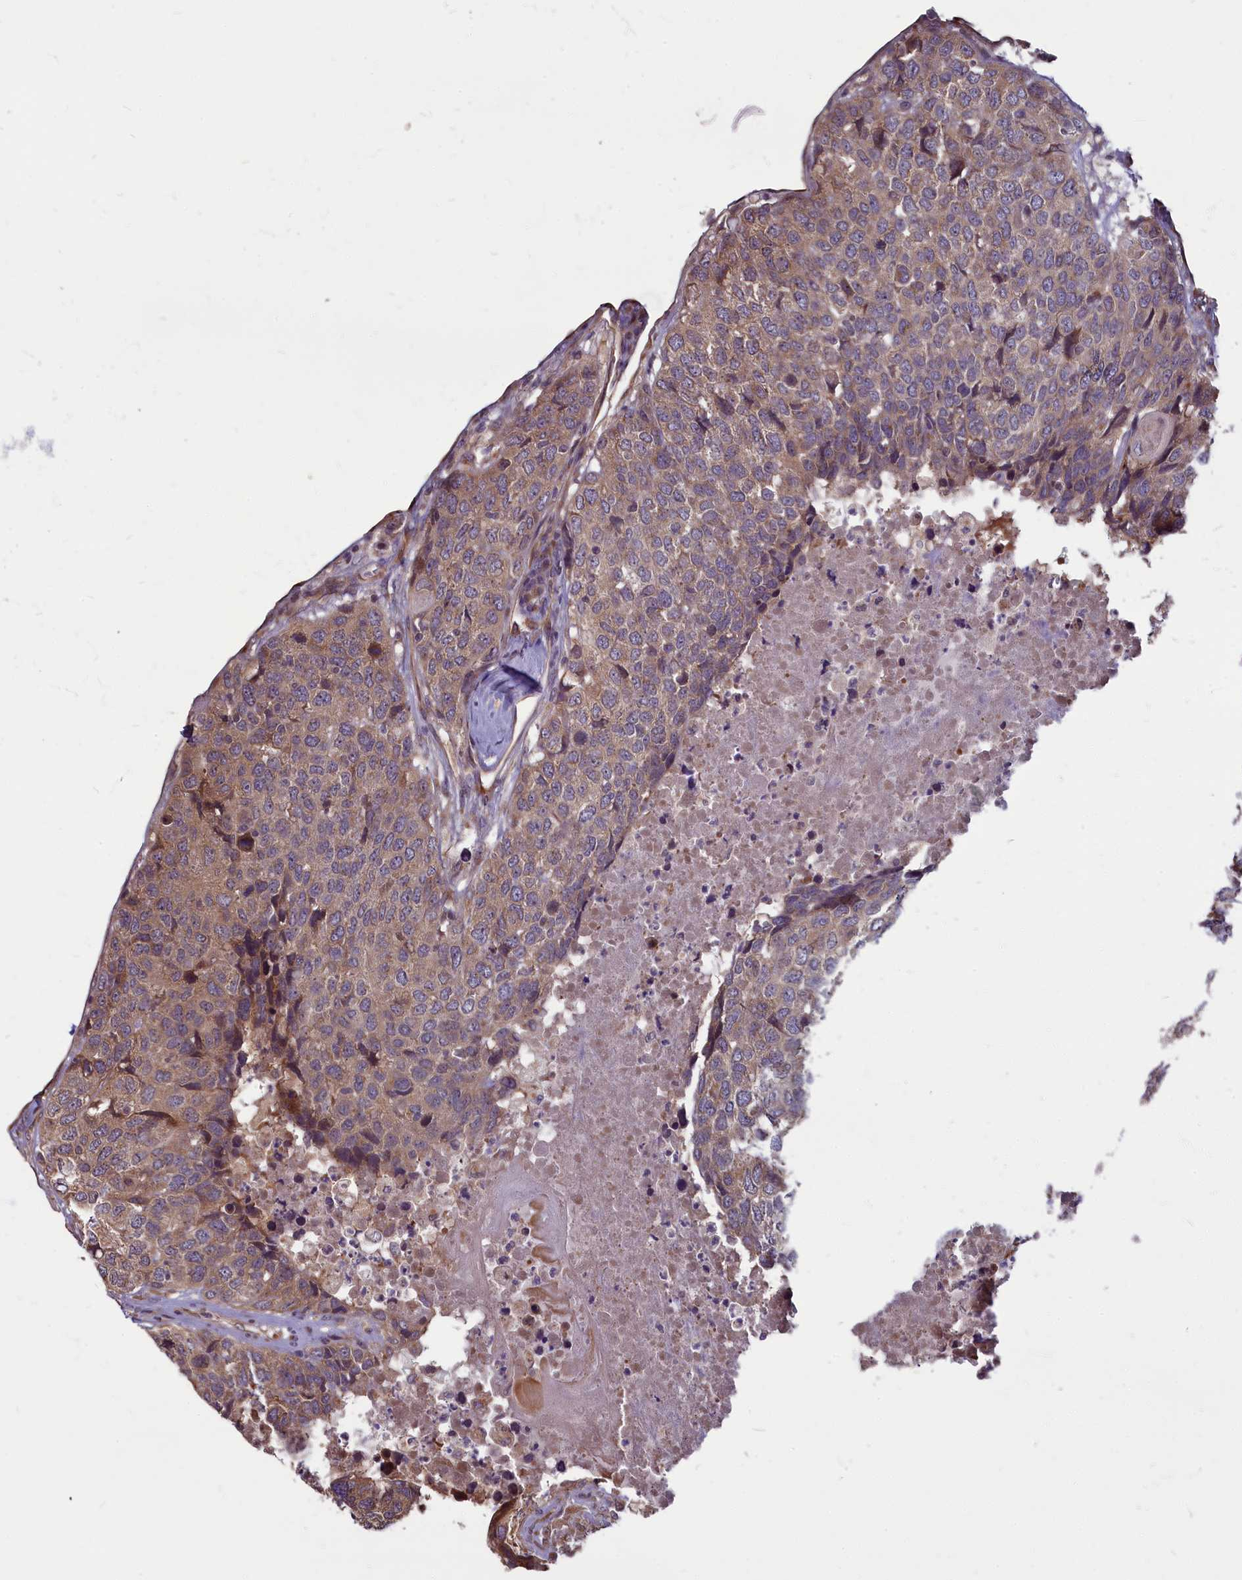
{"staining": {"intensity": "moderate", "quantity": ">75%", "location": "cytoplasmic/membranous"}, "tissue": "head and neck cancer", "cell_type": "Tumor cells", "image_type": "cancer", "snomed": [{"axis": "morphology", "description": "Squamous cell carcinoma, NOS"}, {"axis": "topography", "description": "Head-Neck"}], "caption": "Moderate cytoplasmic/membranous protein staining is appreciated in about >75% of tumor cells in head and neck squamous cell carcinoma. (brown staining indicates protein expression, while blue staining denotes nuclei).", "gene": "MYCBP", "patient": {"sex": "male", "age": 66}}